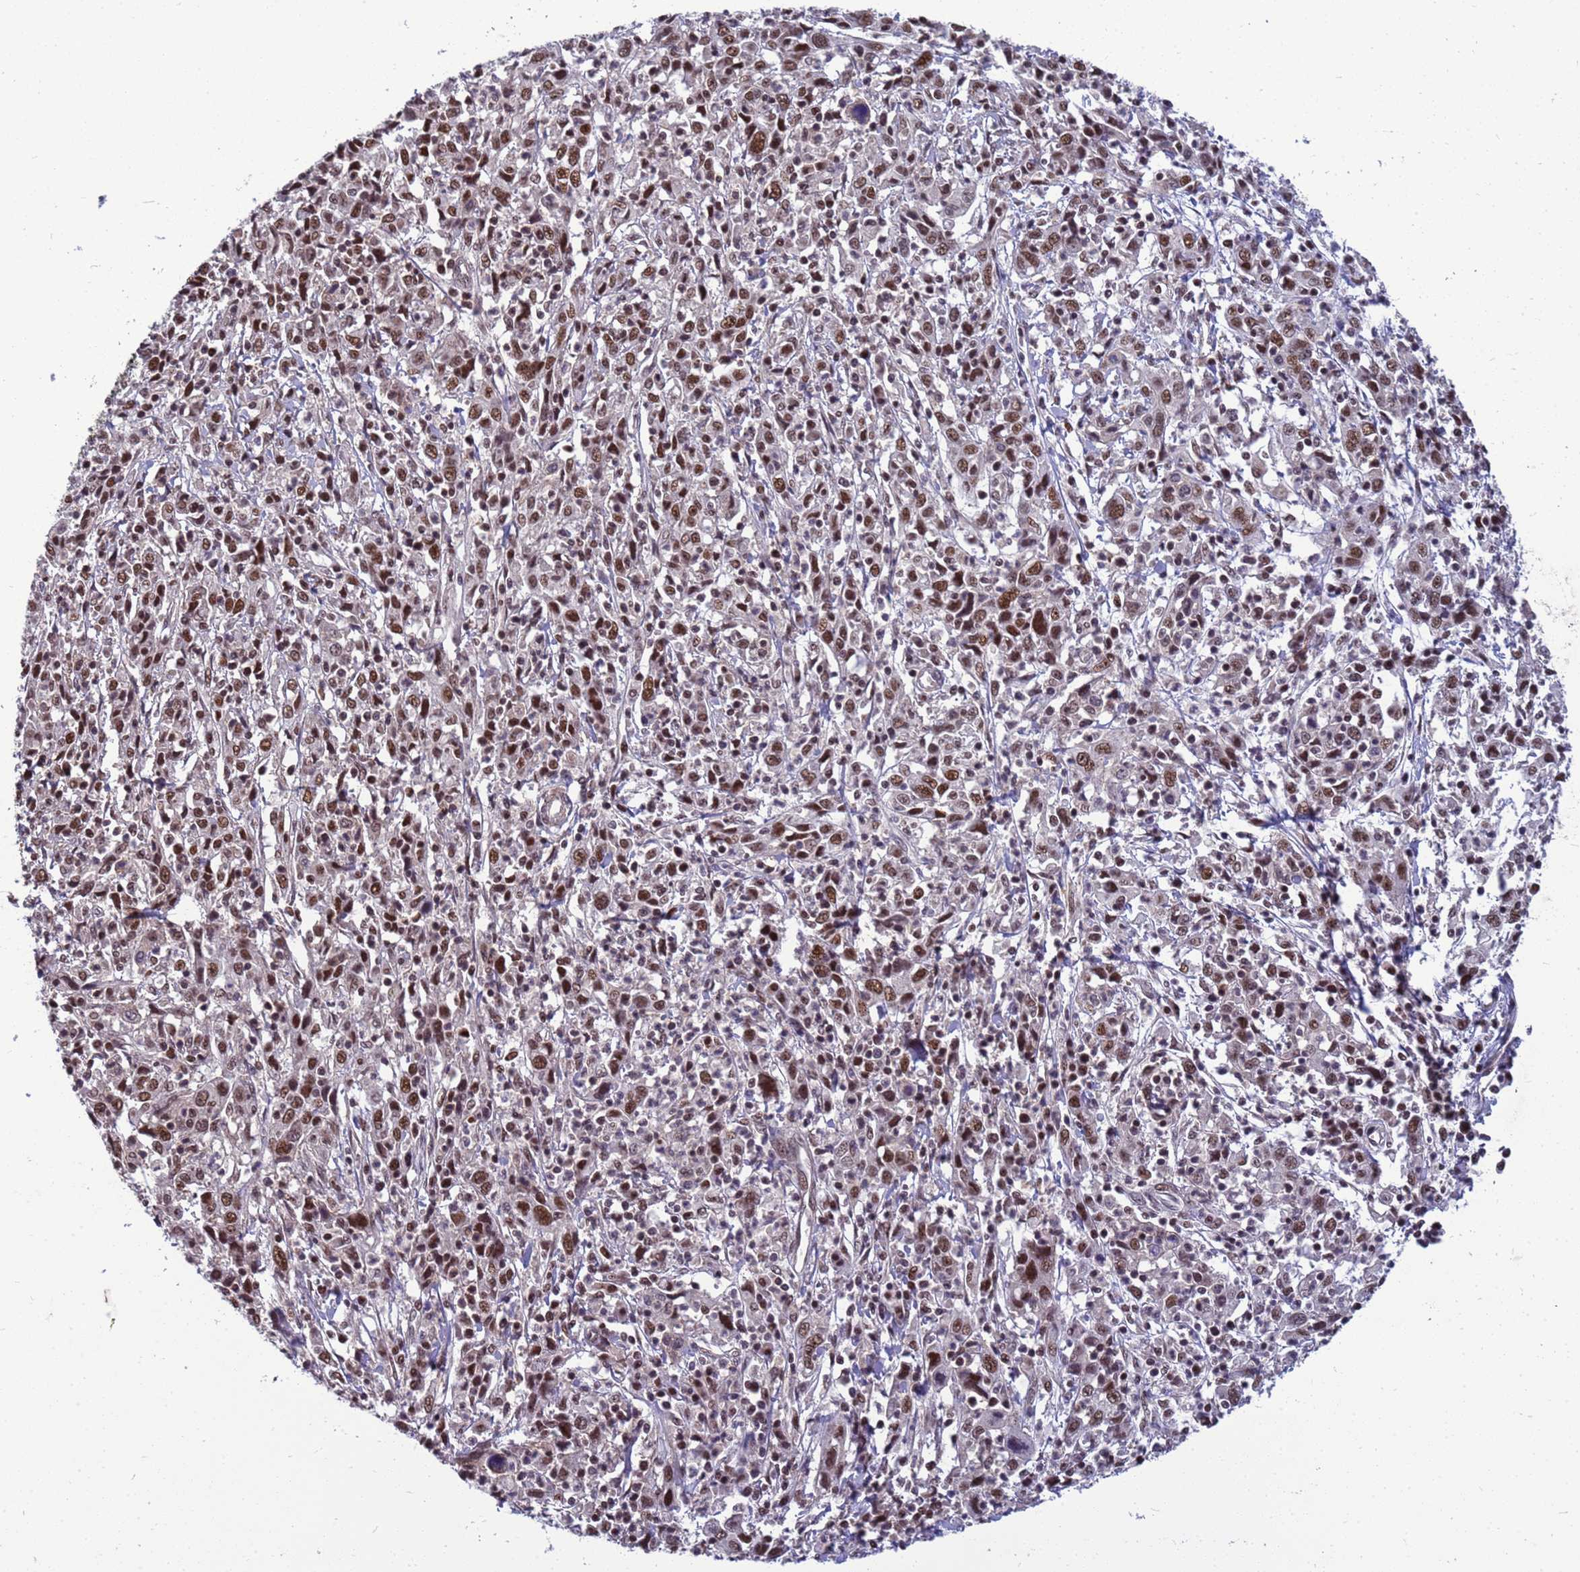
{"staining": {"intensity": "strong", "quantity": ">75%", "location": "nuclear"}, "tissue": "cervical cancer", "cell_type": "Tumor cells", "image_type": "cancer", "snomed": [{"axis": "morphology", "description": "Squamous cell carcinoma, NOS"}, {"axis": "topography", "description": "Cervix"}], "caption": "A brown stain highlights strong nuclear staining of a protein in human squamous cell carcinoma (cervical) tumor cells.", "gene": "NSL1", "patient": {"sex": "female", "age": 46}}